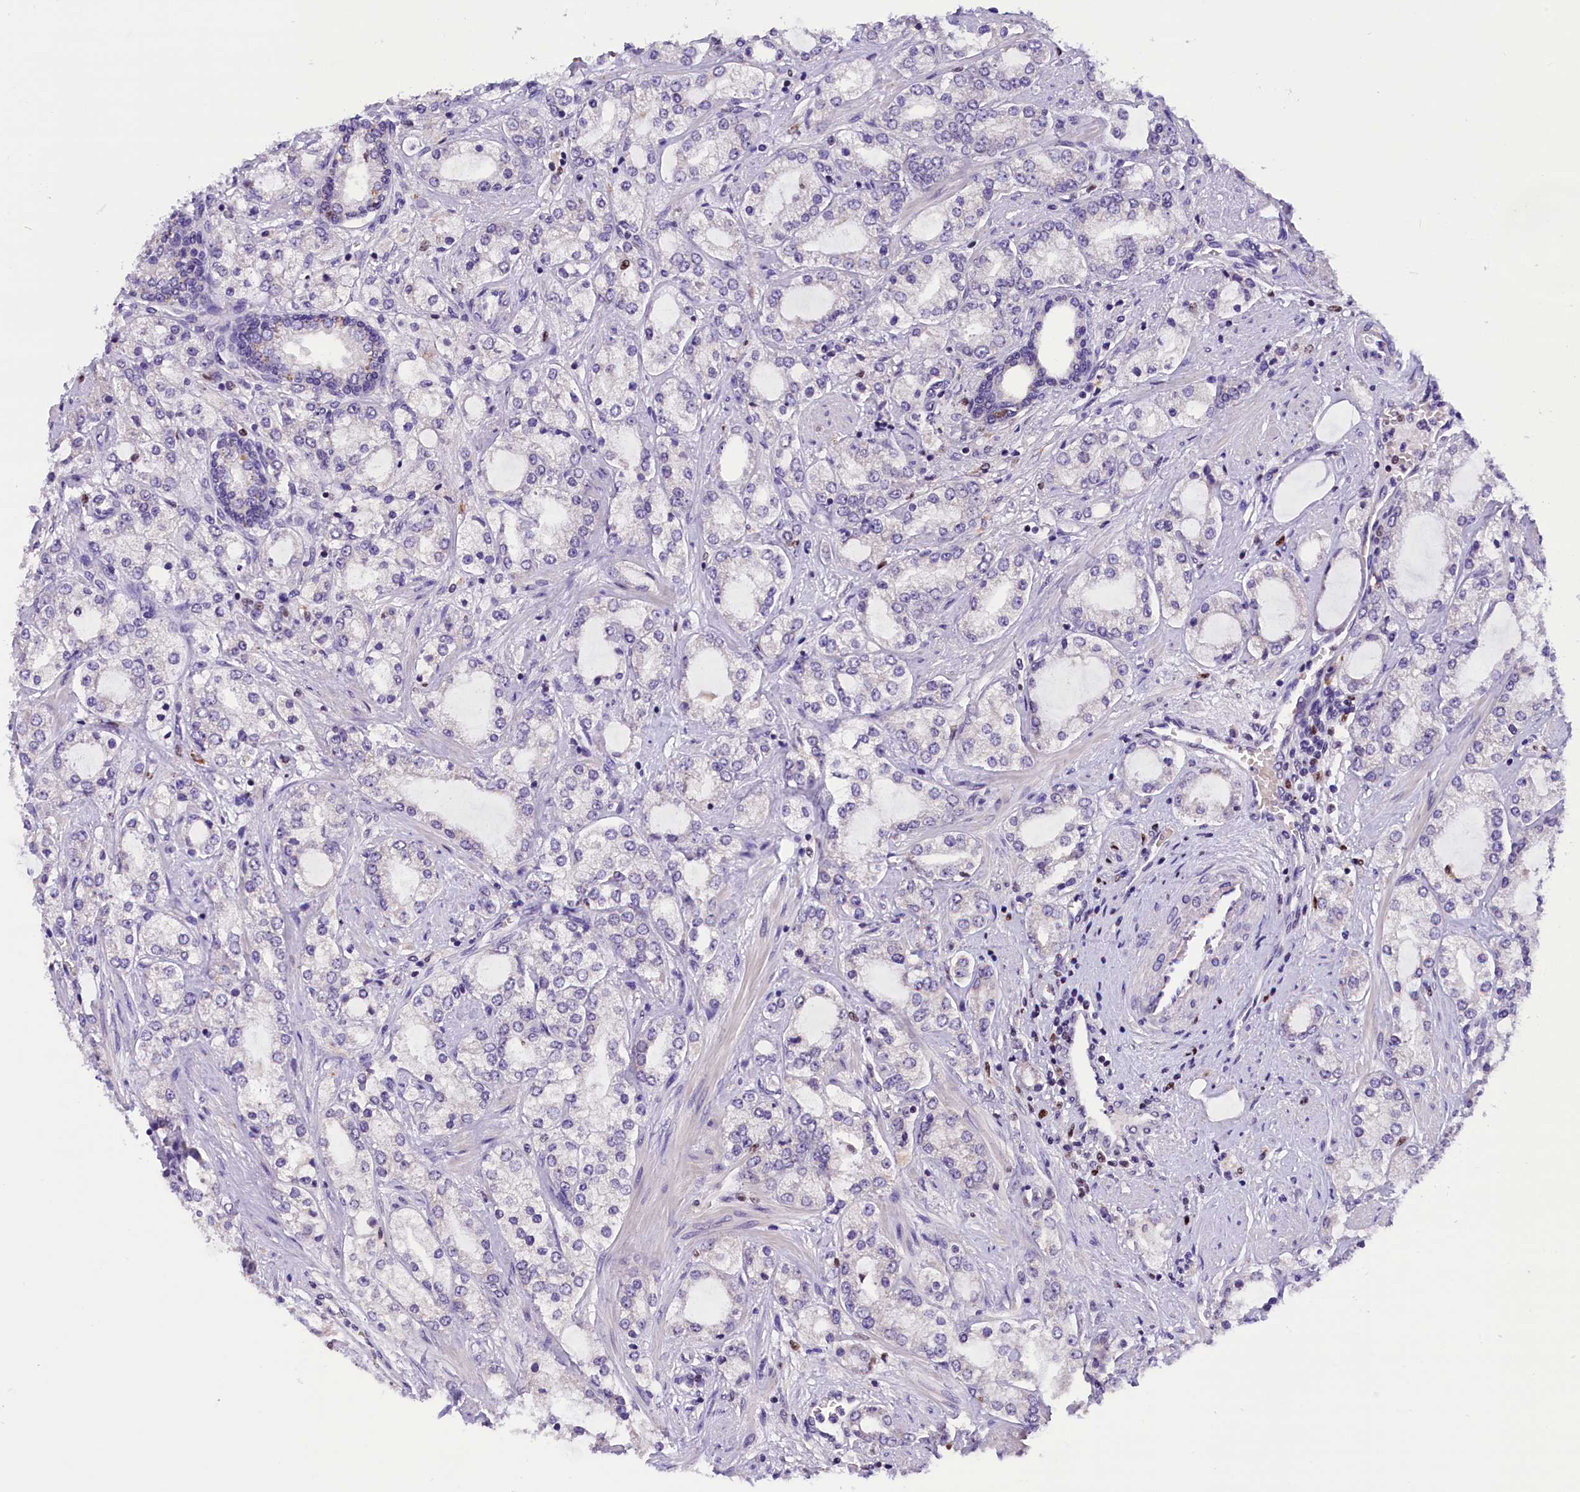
{"staining": {"intensity": "negative", "quantity": "none", "location": "none"}, "tissue": "prostate cancer", "cell_type": "Tumor cells", "image_type": "cancer", "snomed": [{"axis": "morphology", "description": "Adenocarcinoma, High grade"}, {"axis": "topography", "description": "Prostate"}], "caption": "Image shows no significant protein positivity in tumor cells of prostate cancer (high-grade adenocarcinoma). (DAB immunohistochemistry (IHC), high magnification).", "gene": "BTBD9", "patient": {"sex": "male", "age": 64}}